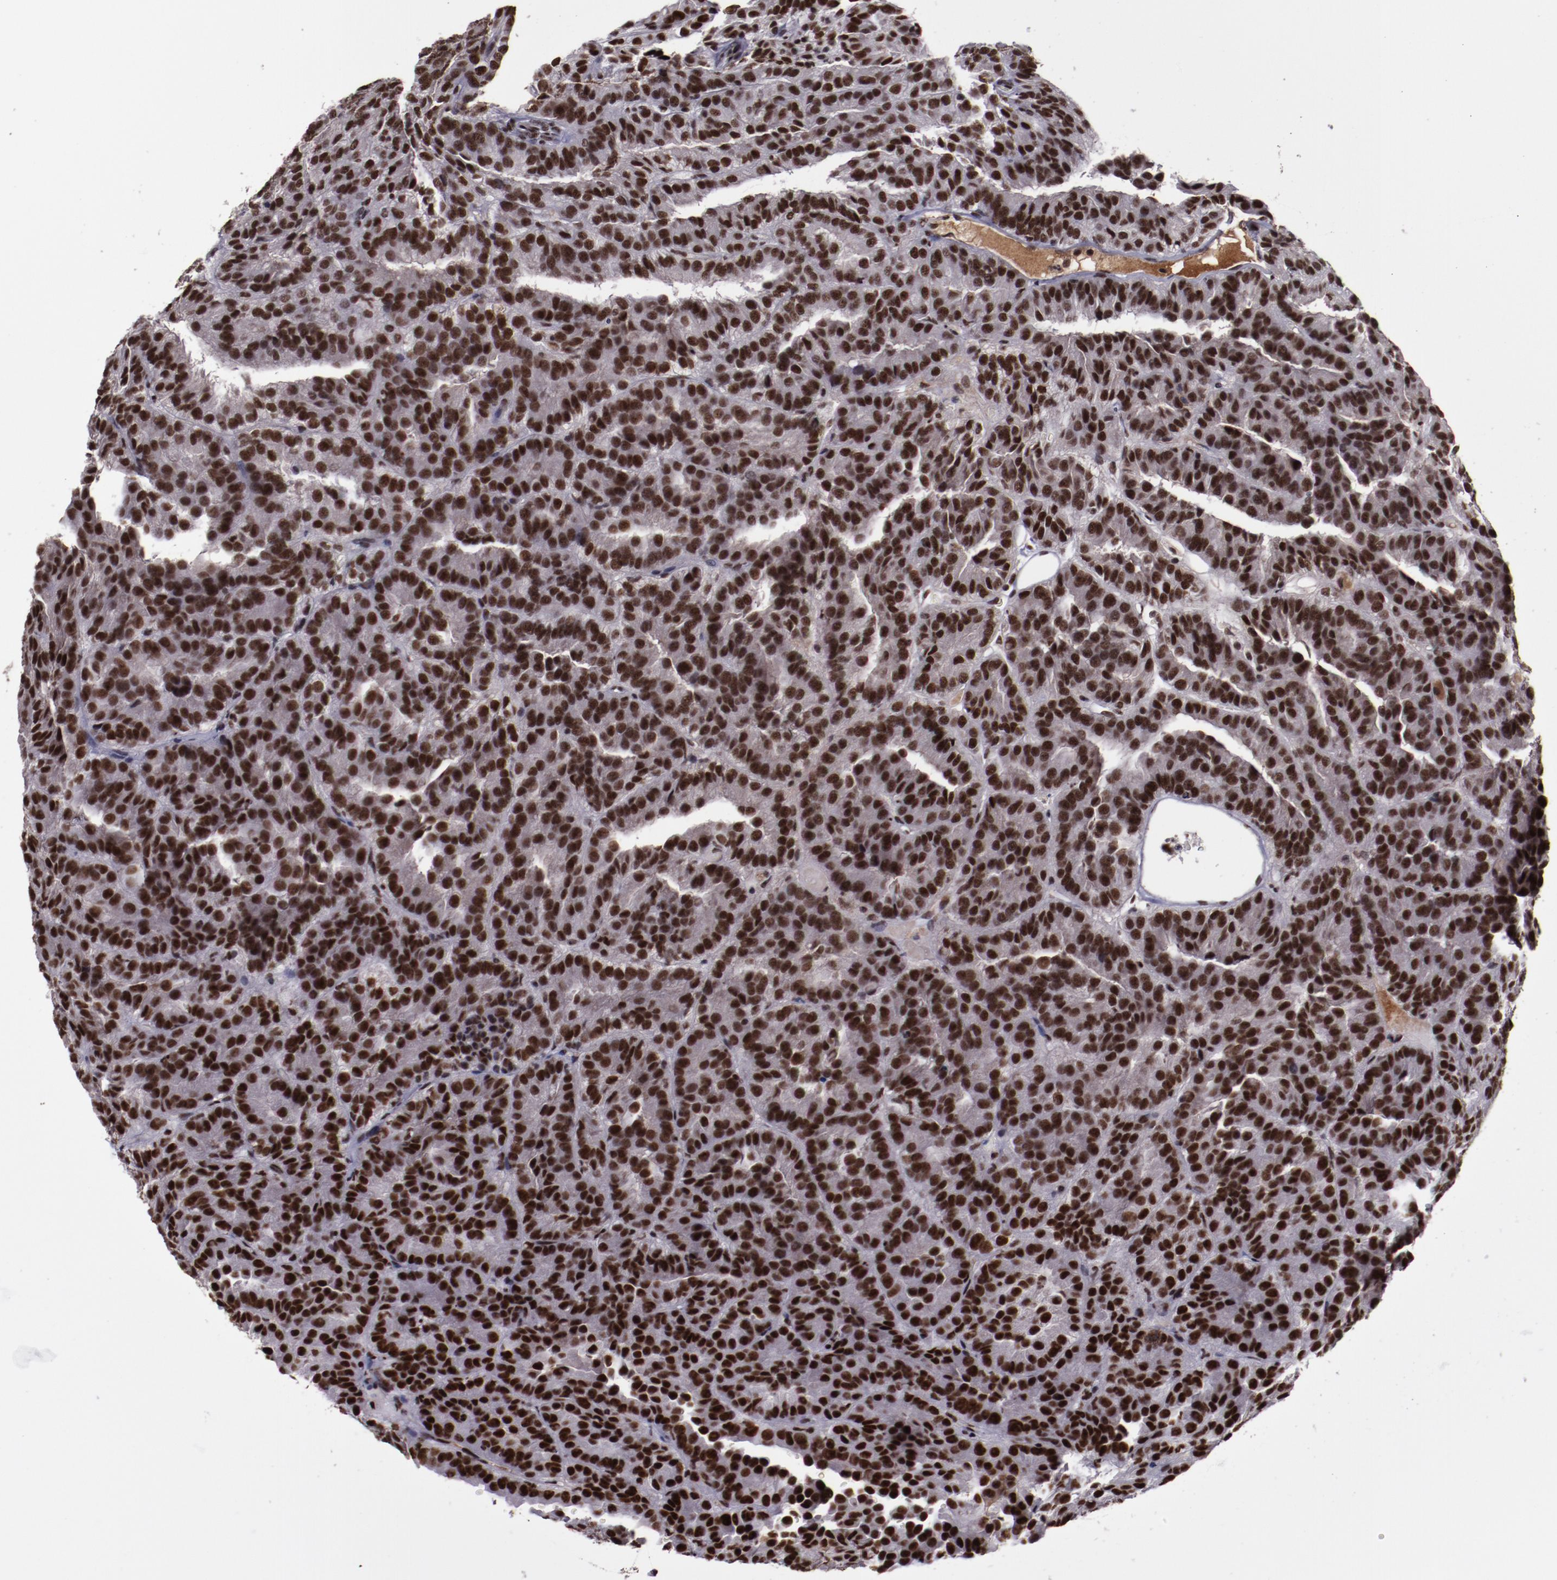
{"staining": {"intensity": "strong", "quantity": ">75%", "location": "nuclear"}, "tissue": "renal cancer", "cell_type": "Tumor cells", "image_type": "cancer", "snomed": [{"axis": "morphology", "description": "Adenocarcinoma, NOS"}, {"axis": "topography", "description": "Kidney"}], "caption": "Human adenocarcinoma (renal) stained with a protein marker displays strong staining in tumor cells.", "gene": "ERH", "patient": {"sex": "male", "age": 46}}